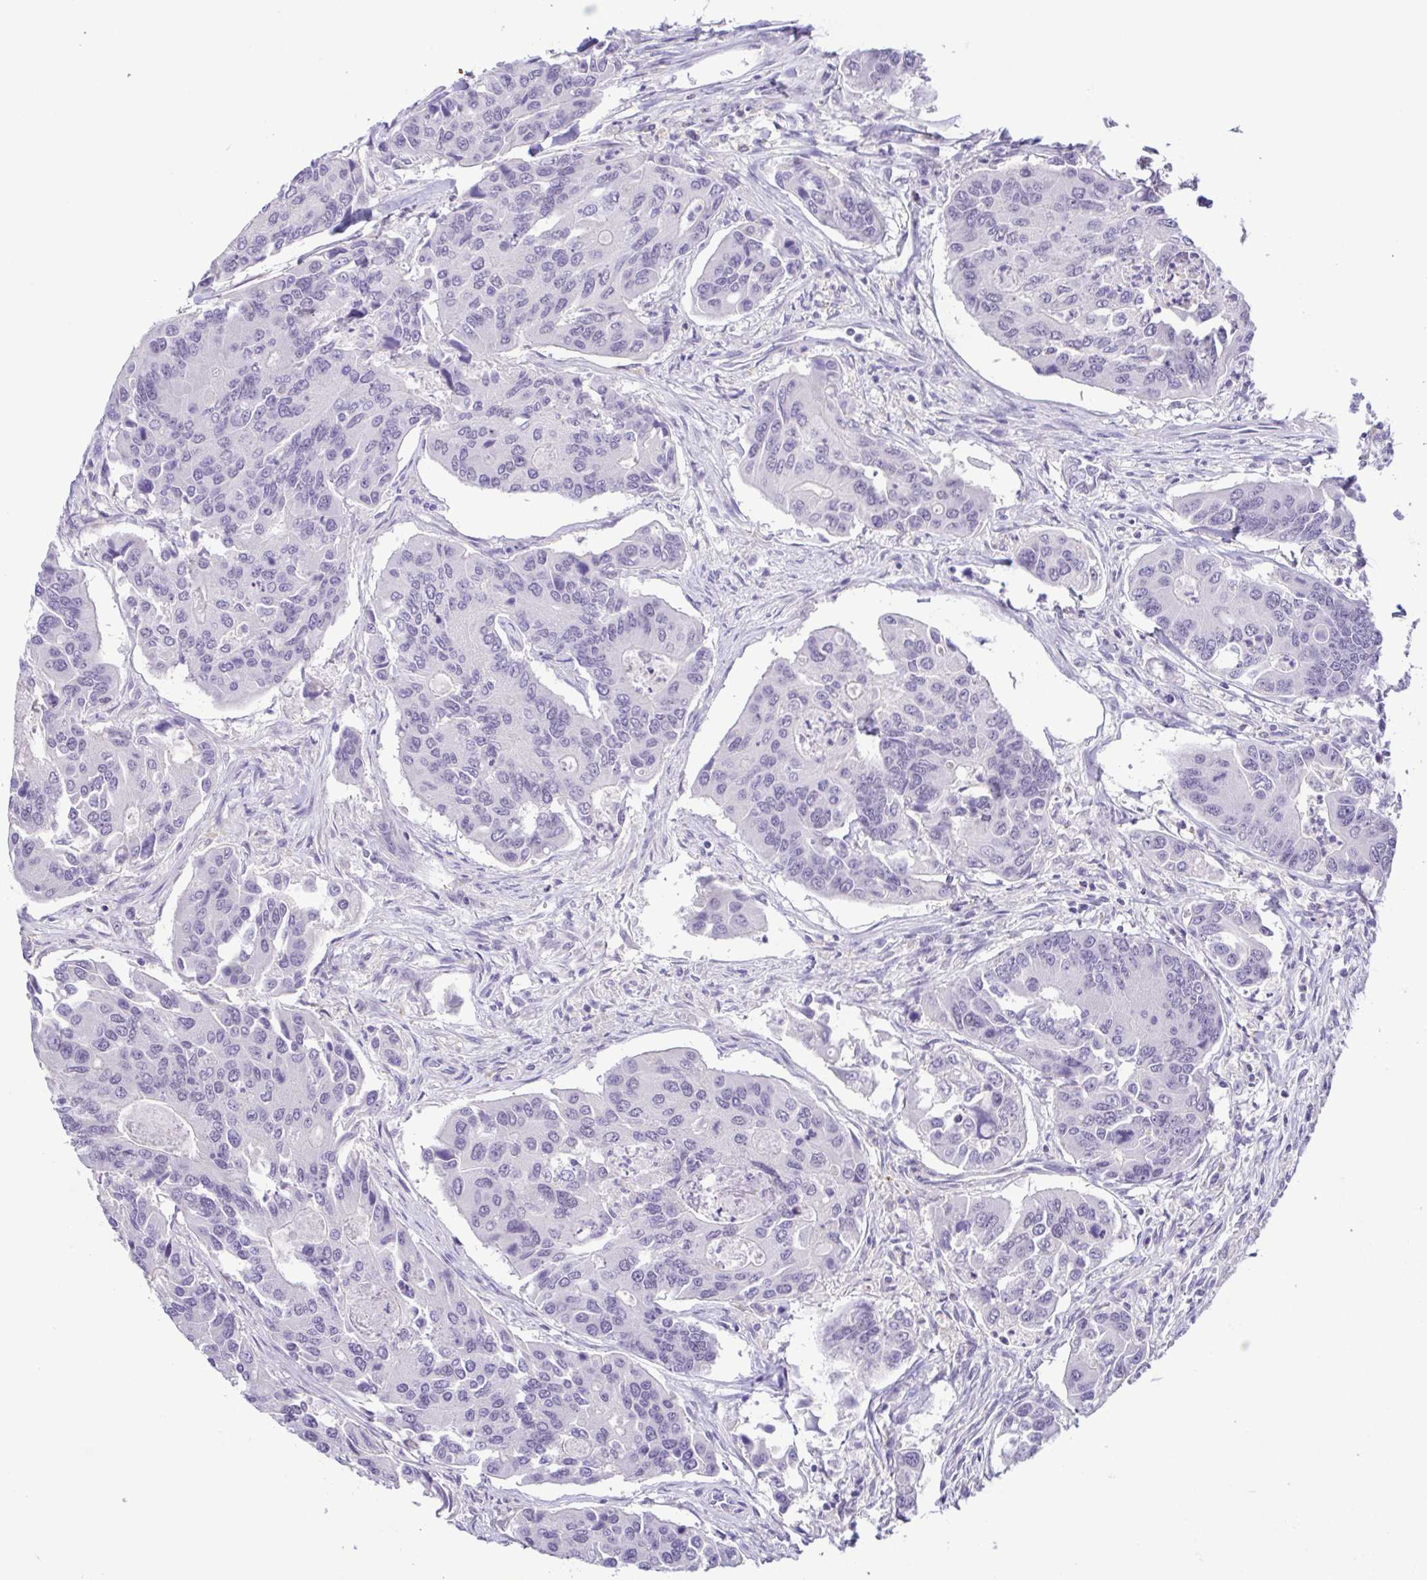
{"staining": {"intensity": "negative", "quantity": "none", "location": "none"}, "tissue": "colorectal cancer", "cell_type": "Tumor cells", "image_type": "cancer", "snomed": [{"axis": "morphology", "description": "Adenocarcinoma, NOS"}, {"axis": "topography", "description": "Colon"}], "caption": "Colorectal cancer was stained to show a protein in brown. There is no significant positivity in tumor cells.", "gene": "TERT", "patient": {"sex": "female", "age": 67}}